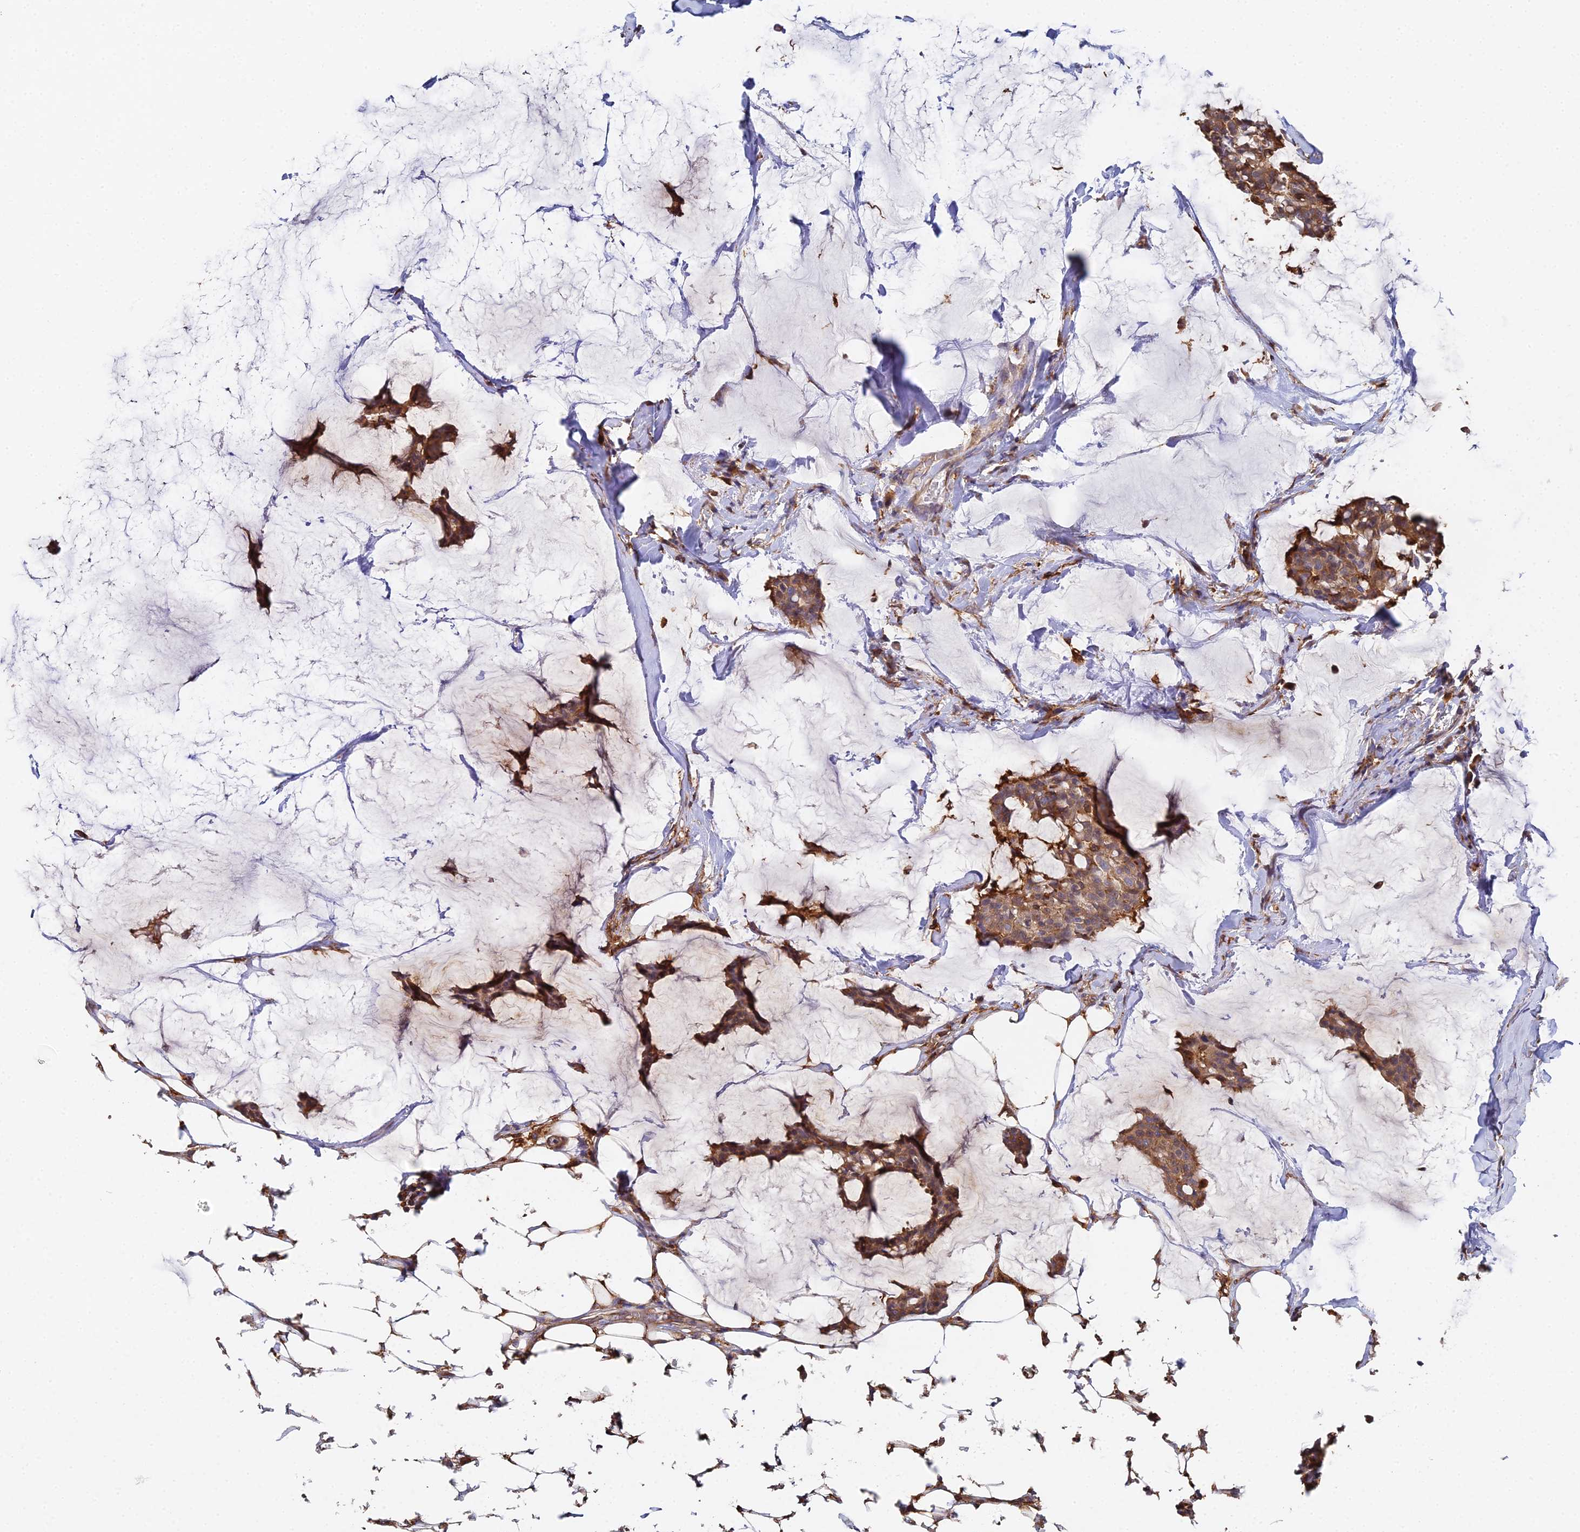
{"staining": {"intensity": "moderate", "quantity": ">75%", "location": "cytoplasmic/membranous"}, "tissue": "breast cancer", "cell_type": "Tumor cells", "image_type": "cancer", "snomed": [{"axis": "morphology", "description": "Duct carcinoma"}, {"axis": "topography", "description": "Breast"}], "caption": "Breast cancer (intraductal carcinoma) stained for a protein (brown) reveals moderate cytoplasmic/membranous positive positivity in approximately >75% of tumor cells.", "gene": "GNG5B", "patient": {"sex": "female", "age": 93}}